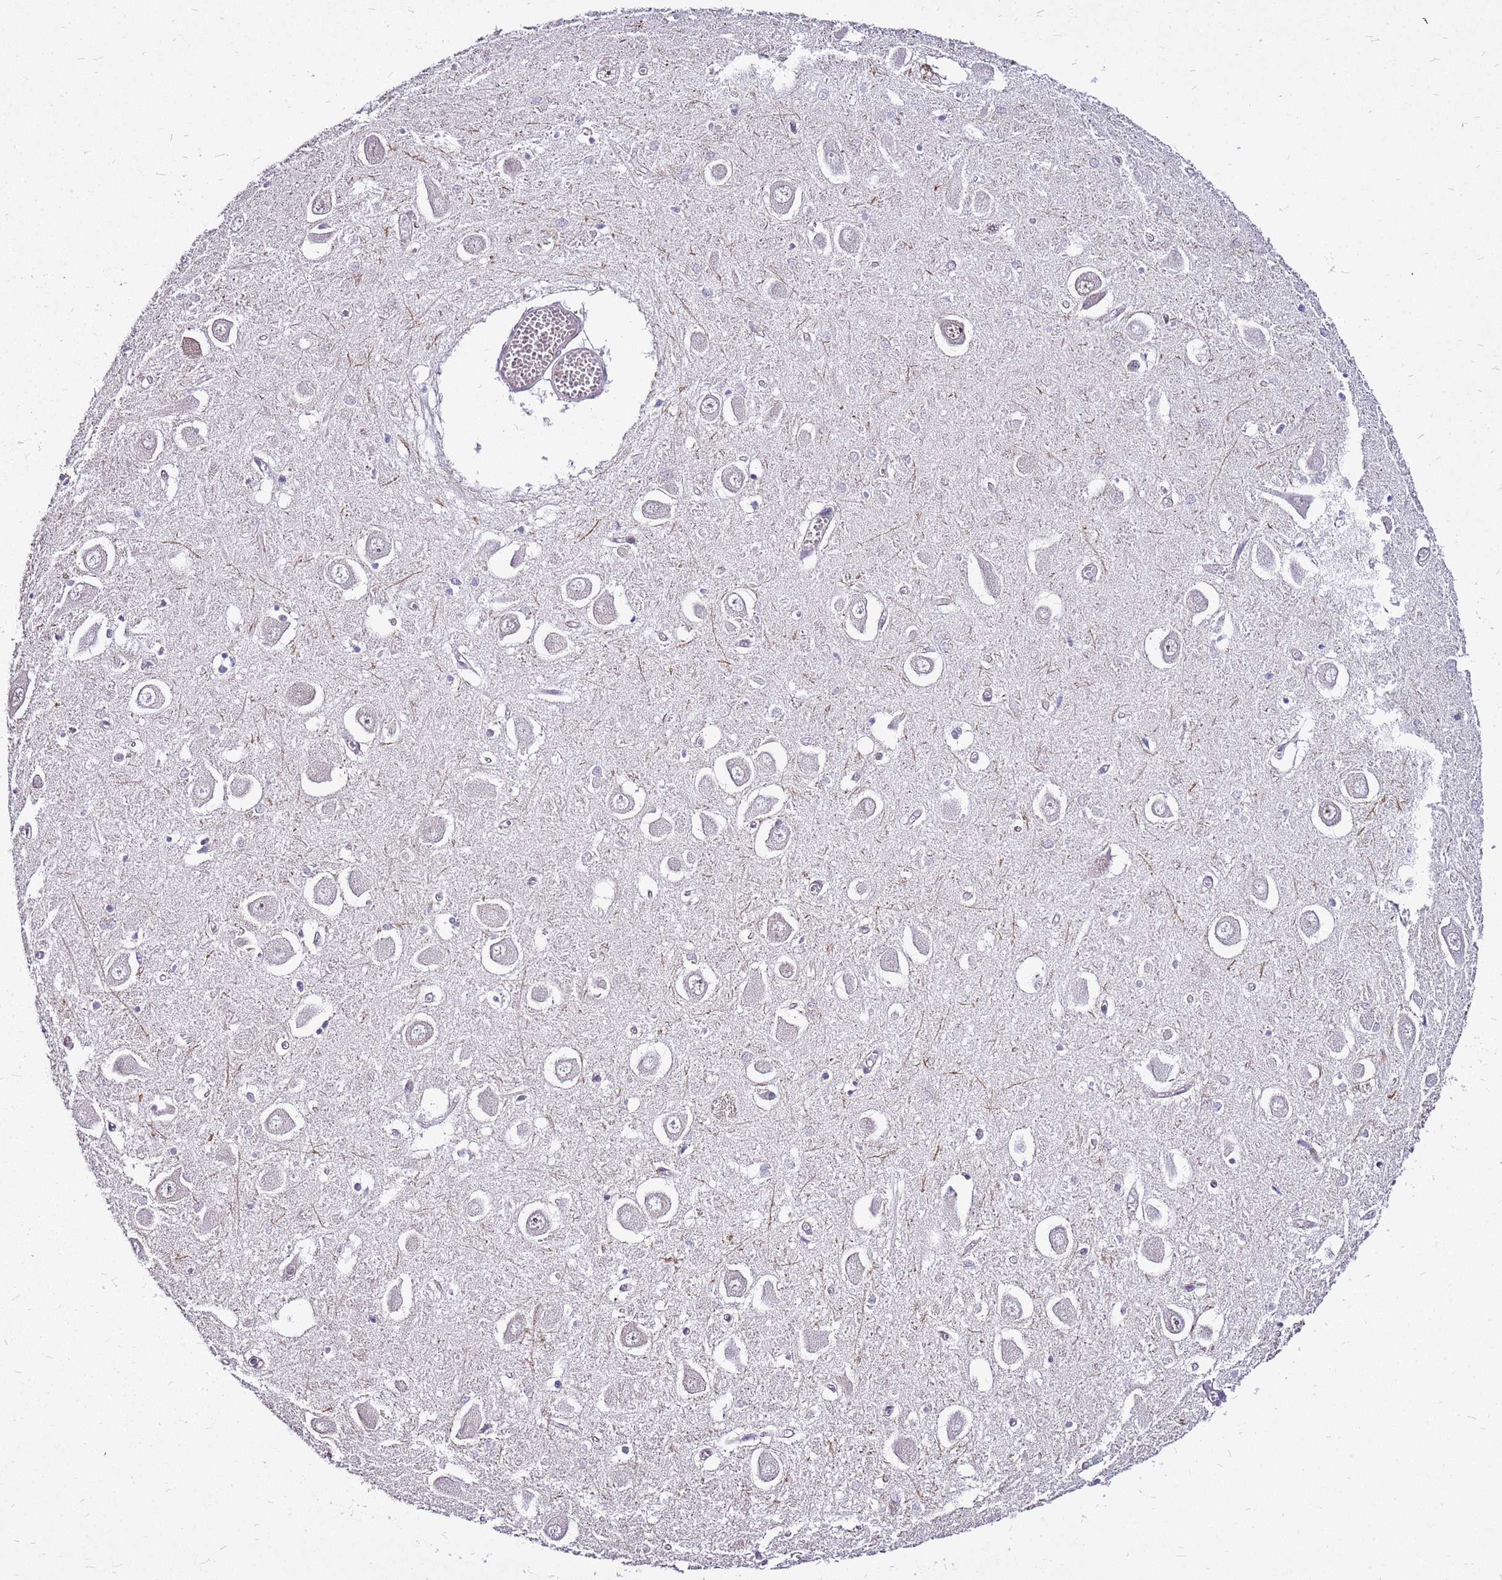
{"staining": {"intensity": "negative", "quantity": "none", "location": "none"}, "tissue": "hippocampus", "cell_type": "Glial cells", "image_type": "normal", "snomed": [{"axis": "morphology", "description": "Normal tissue, NOS"}, {"axis": "topography", "description": "Hippocampus"}], "caption": "Immunohistochemistry micrograph of normal hippocampus: hippocampus stained with DAB (3,3'-diaminobenzidine) exhibits no significant protein positivity in glial cells.", "gene": "CCDC166", "patient": {"sex": "male", "age": 70}}